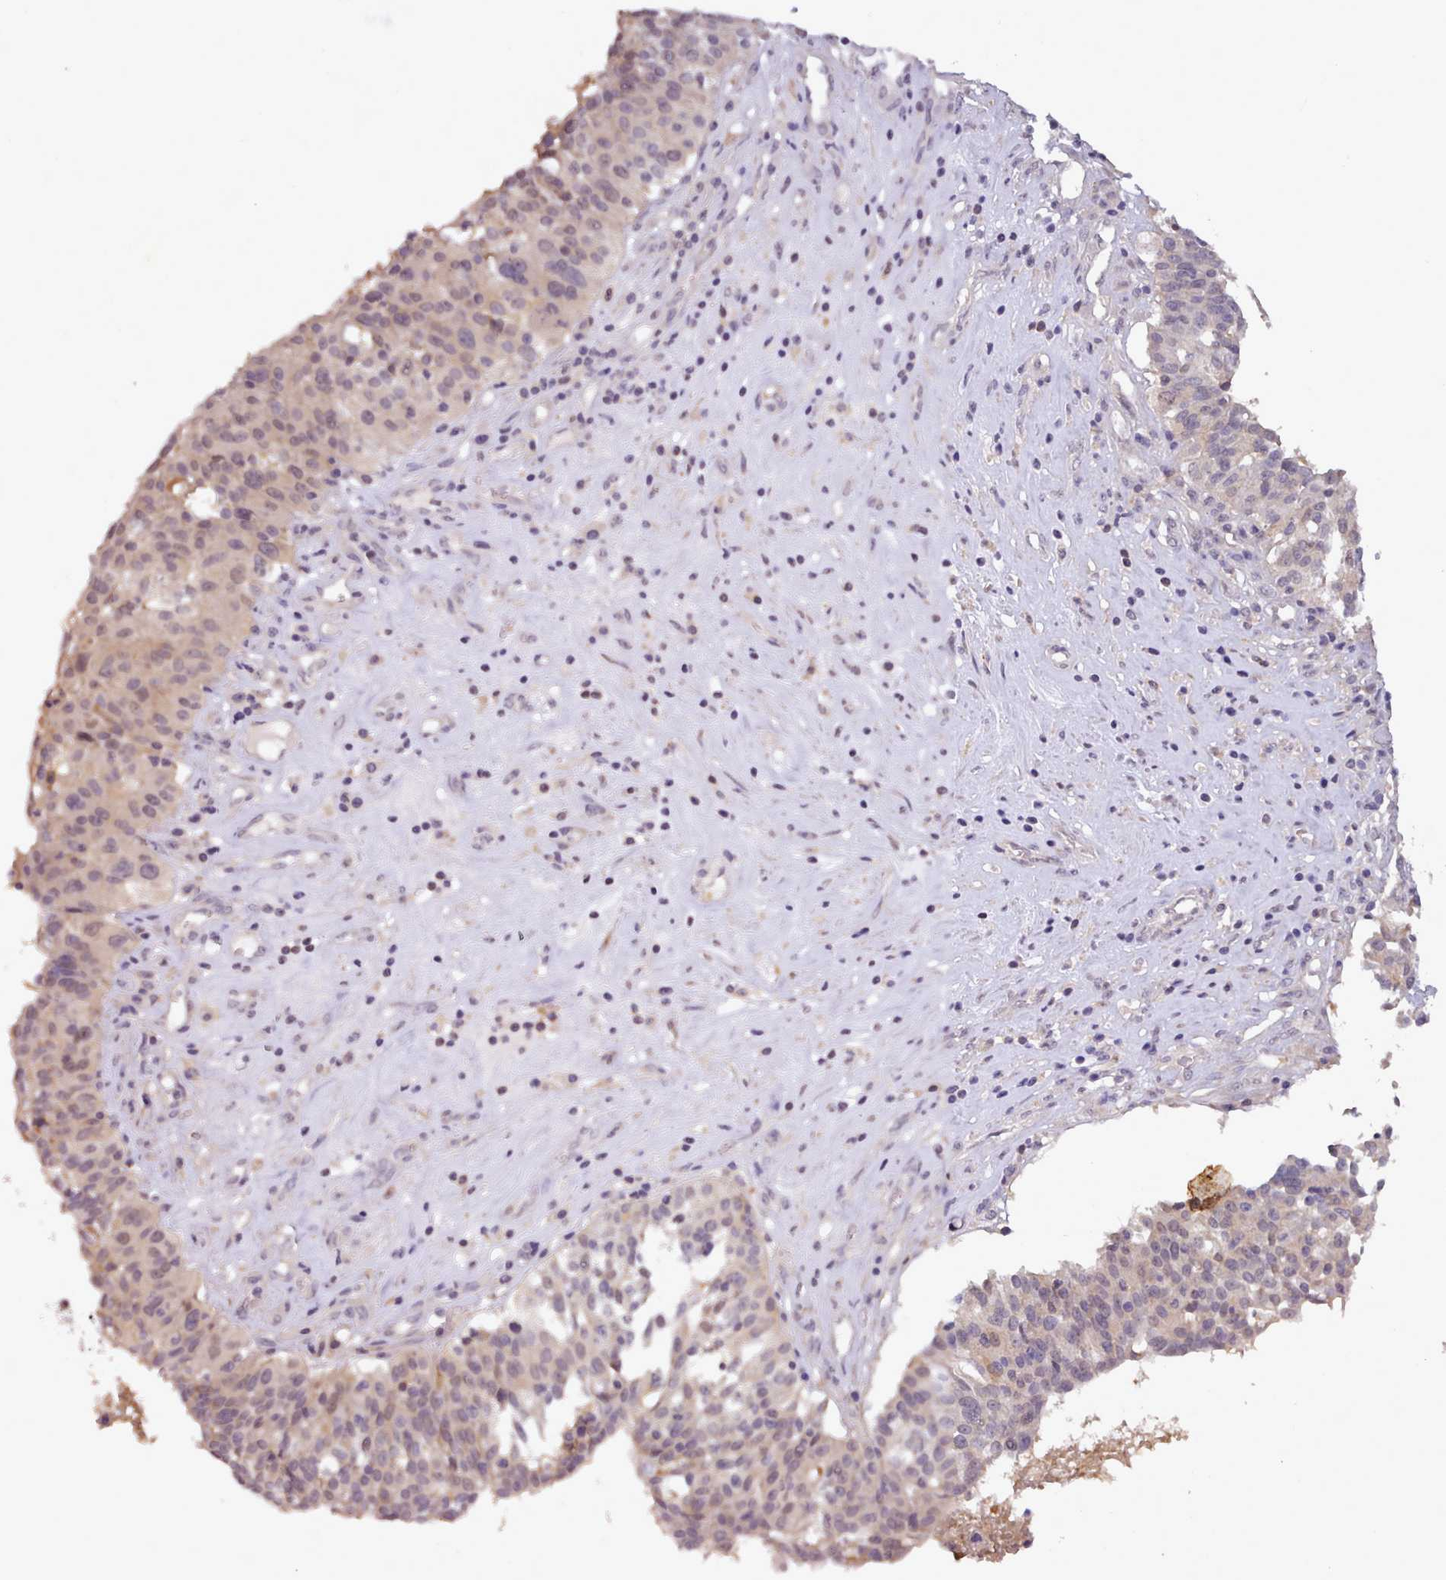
{"staining": {"intensity": "weak", "quantity": "<25%", "location": "nuclear"}, "tissue": "ovarian cancer", "cell_type": "Tumor cells", "image_type": "cancer", "snomed": [{"axis": "morphology", "description": "Cystadenocarcinoma, serous, NOS"}, {"axis": "topography", "description": "Ovary"}], "caption": "A high-resolution photomicrograph shows immunohistochemistry (IHC) staining of ovarian cancer (serous cystadenocarcinoma), which shows no significant positivity in tumor cells.", "gene": "ARL17A", "patient": {"sex": "female", "age": 59}}